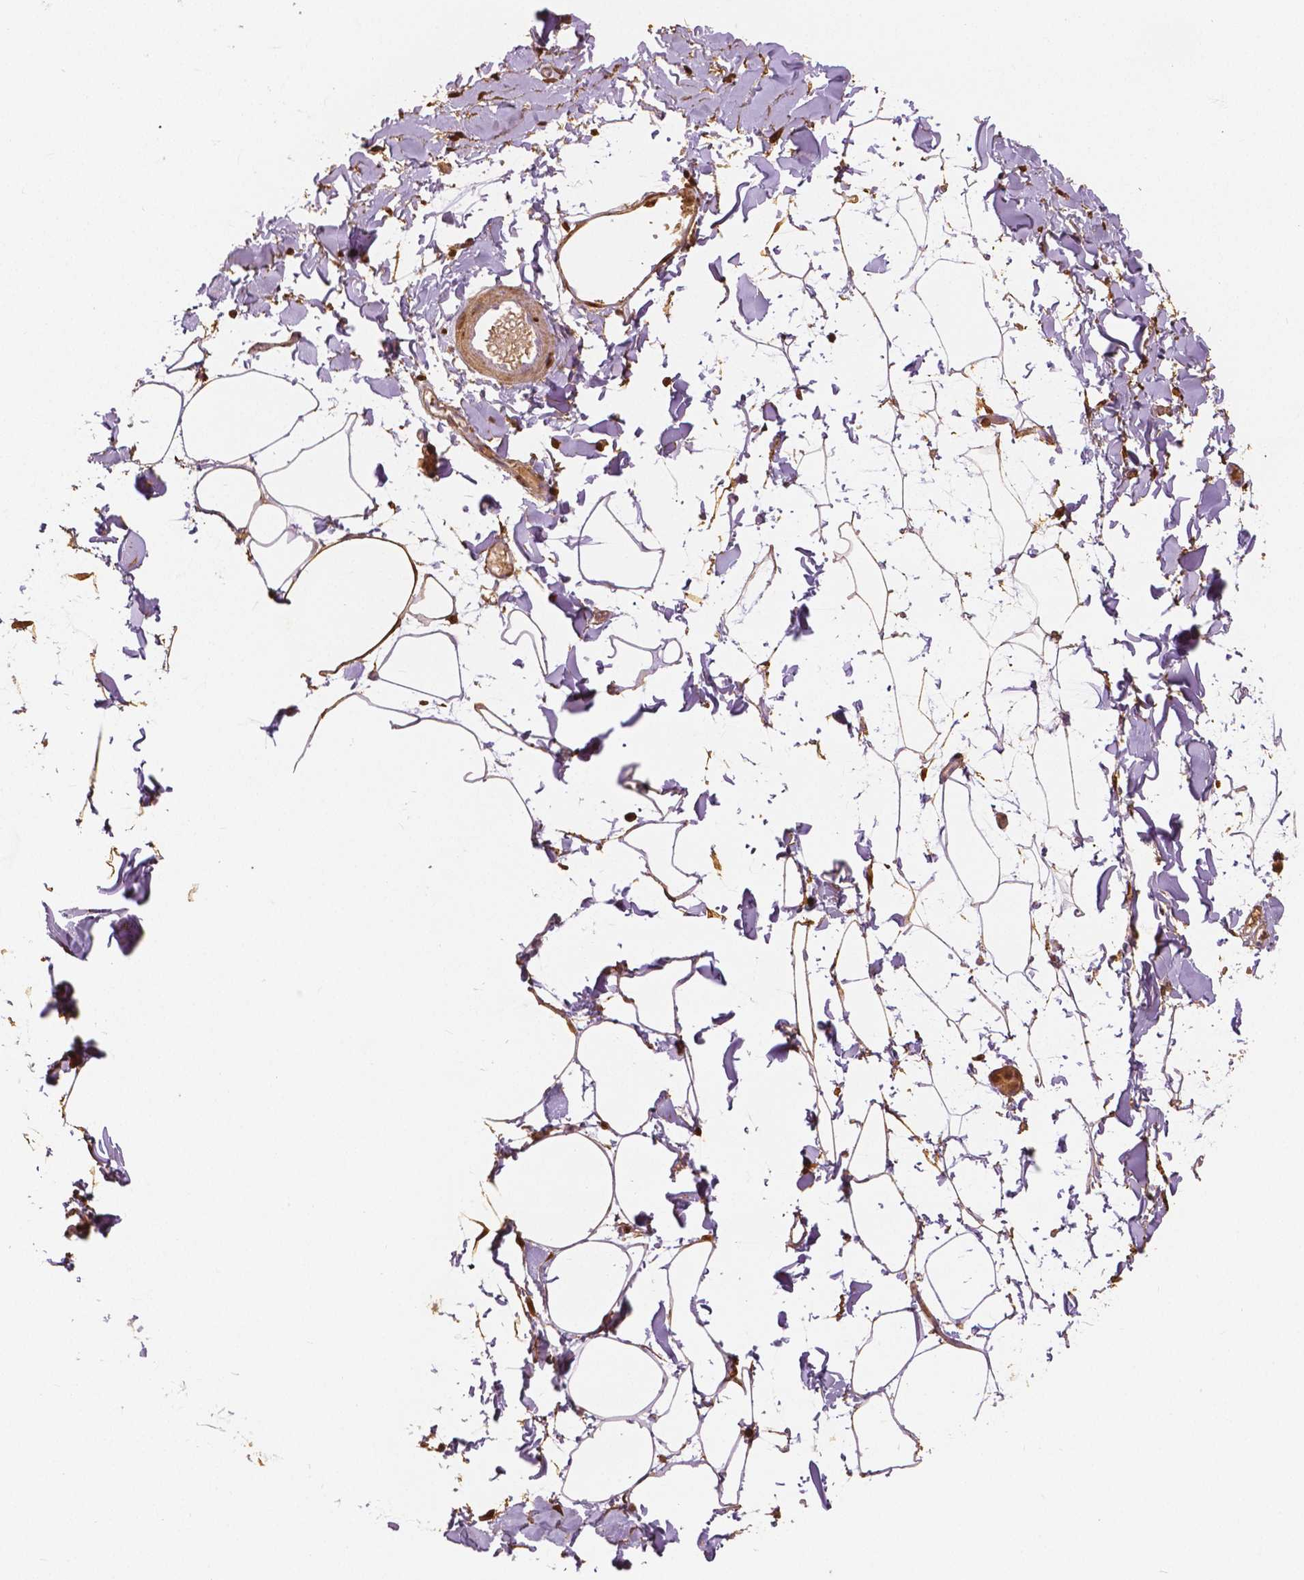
{"staining": {"intensity": "weak", "quantity": "<25%", "location": "cytoplasmic/membranous"}, "tissue": "adipose tissue", "cell_type": "Adipocytes", "image_type": "normal", "snomed": [{"axis": "morphology", "description": "Normal tissue, NOS"}, {"axis": "topography", "description": "Gallbladder"}, {"axis": "topography", "description": "Peripheral nerve tissue"}], "caption": "This is an immunohistochemistry (IHC) micrograph of benign human adipose tissue. There is no positivity in adipocytes.", "gene": "S100A4", "patient": {"sex": "female", "age": 45}}